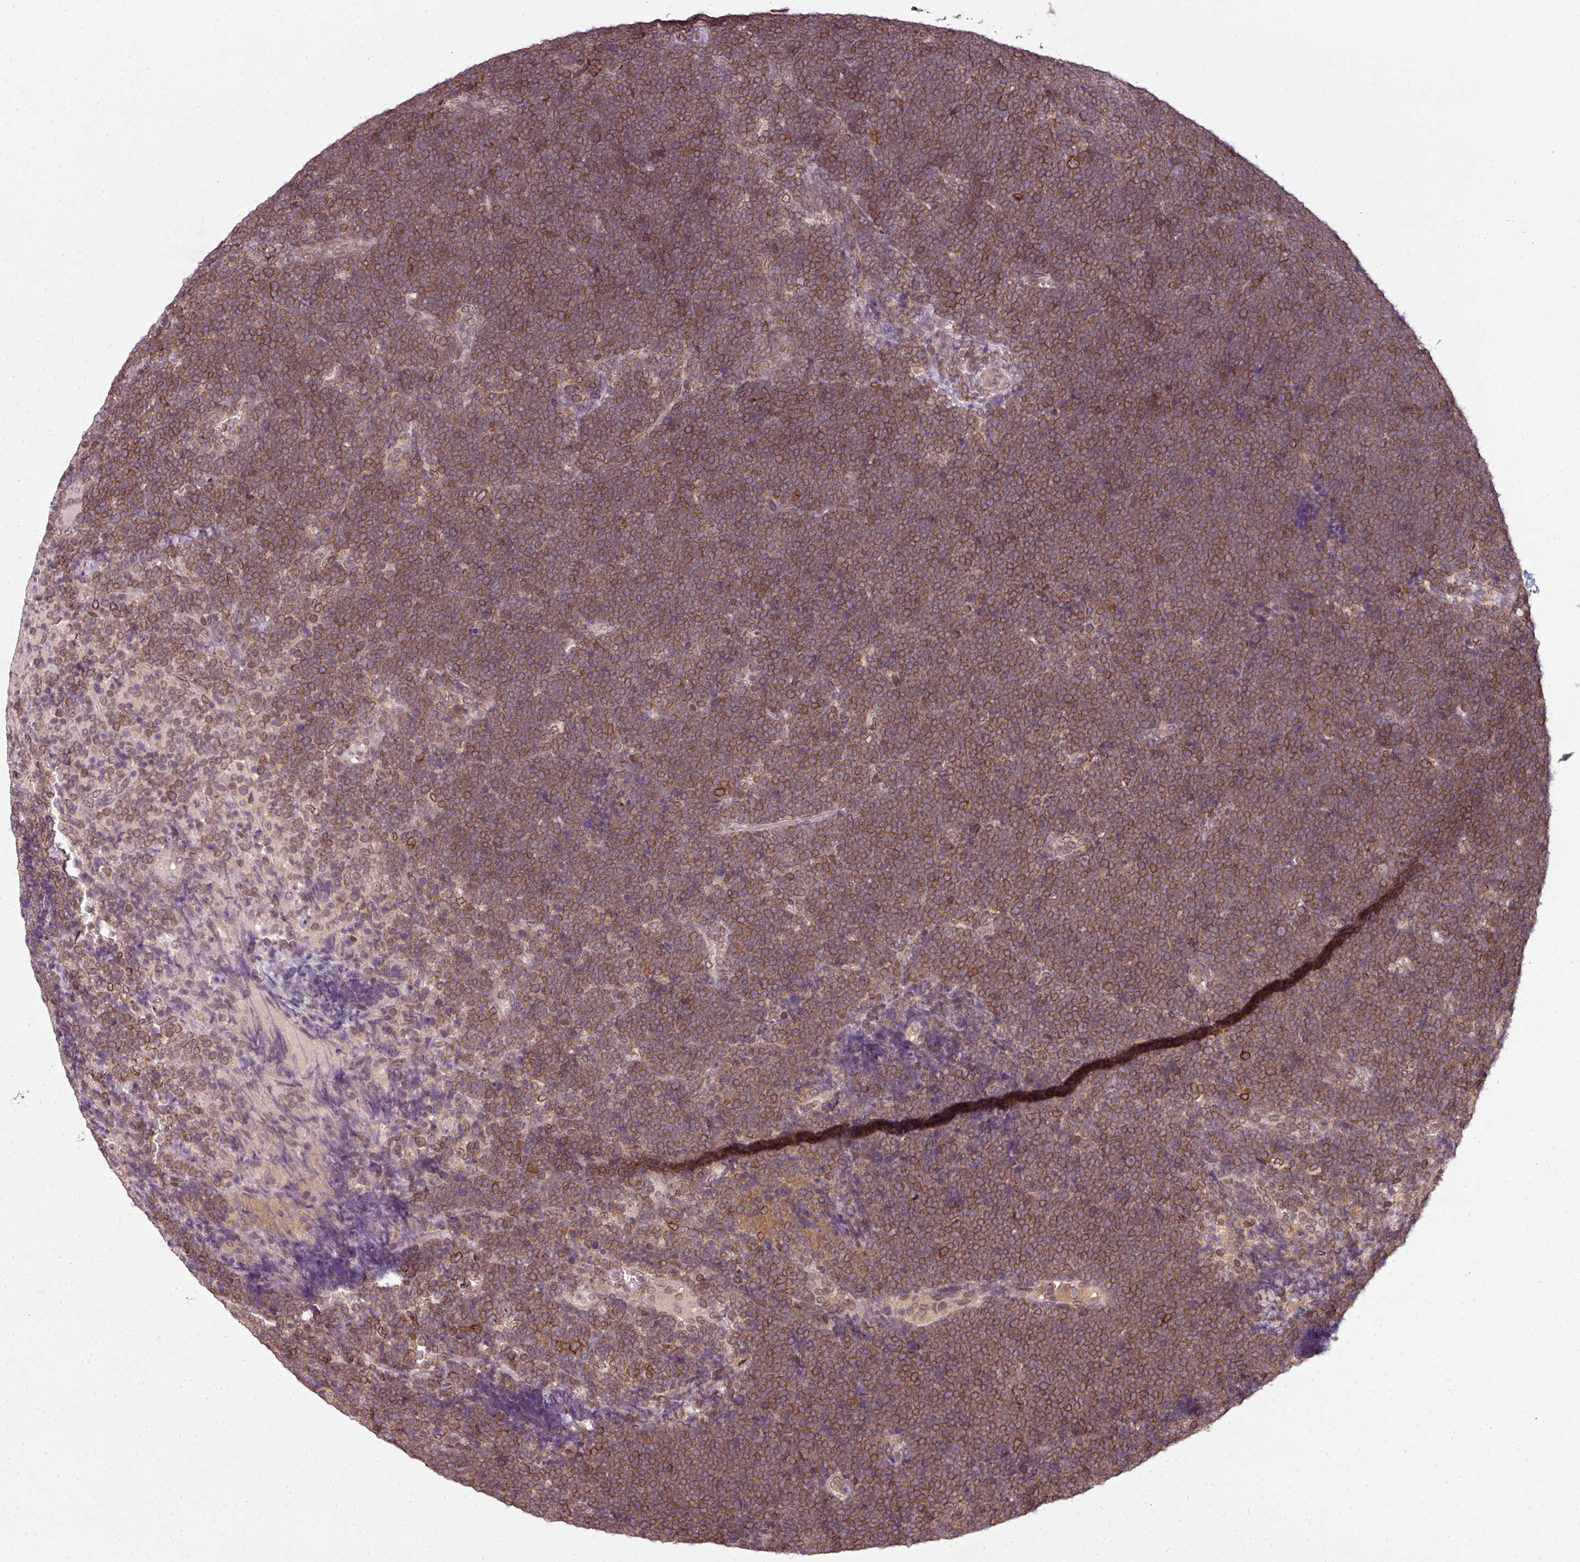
{"staining": {"intensity": "moderate", "quantity": ">75%", "location": "cytoplasmic/membranous,nuclear"}, "tissue": "lymphoma", "cell_type": "Tumor cells", "image_type": "cancer", "snomed": [{"axis": "morphology", "description": "Malignant lymphoma, non-Hodgkin's type, High grade"}, {"axis": "topography", "description": "Lymph node"}], "caption": "The photomicrograph displays staining of high-grade malignant lymphoma, non-Hodgkin's type, revealing moderate cytoplasmic/membranous and nuclear protein staining (brown color) within tumor cells. (brown staining indicates protein expression, while blue staining denotes nuclei).", "gene": "RANGAP1", "patient": {"sex": "male", "age": 13}}